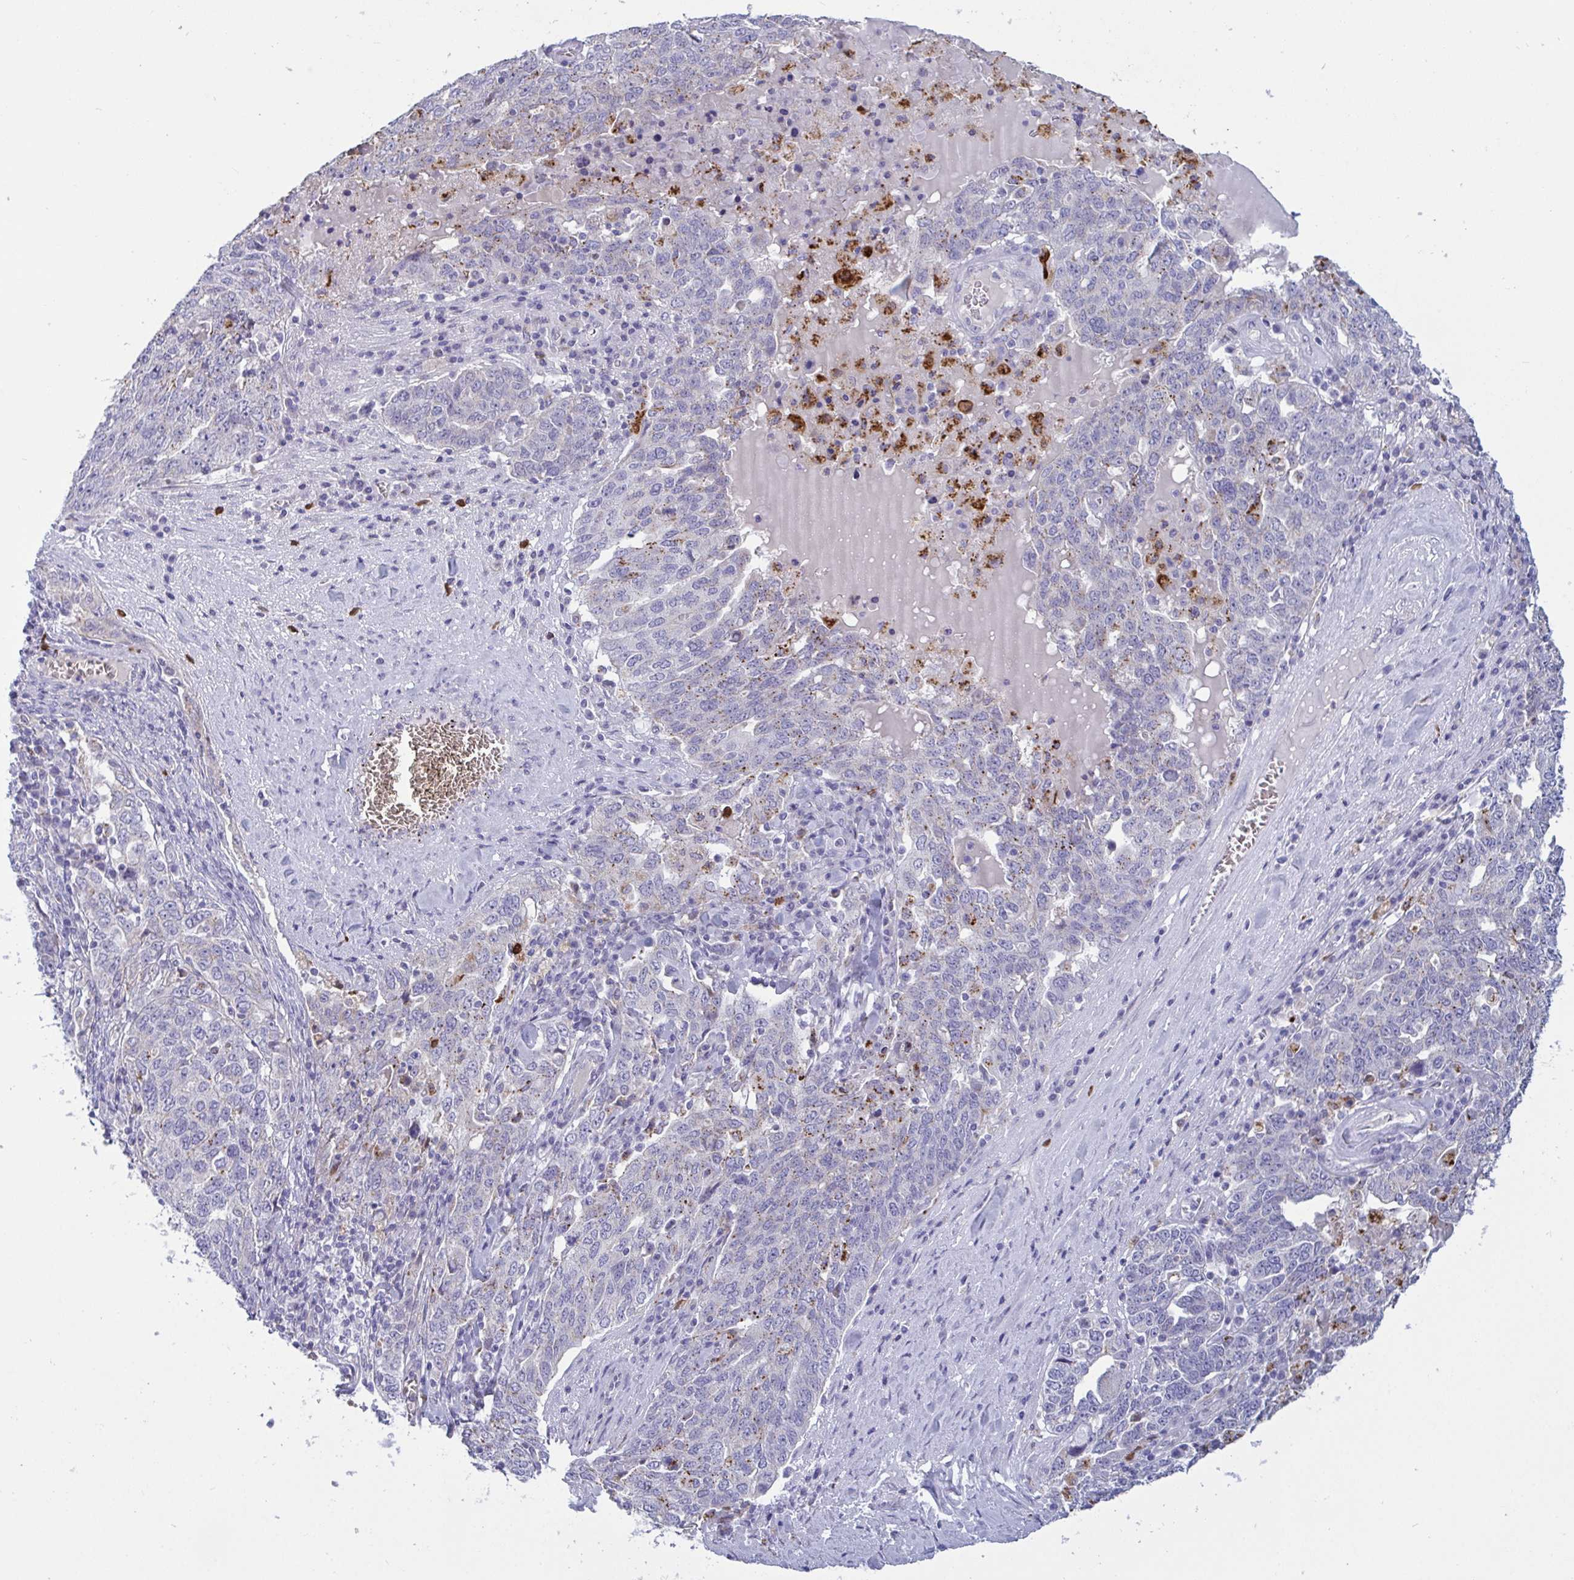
{"staining": {"intensity": "negative", "quantity": "none", "location": "none"}, "tissue": "ovarian cancer", "cell_type": "Tumor cells", "image_type": "cancer", "snomed": [{"axis": "morphology", "description": "Carcinoma, endometroid"}, {"axis": "topography", "description": "Ovary"}], "caption": "Ovarian cancer was stained to show a protein in brown. There is no significant expression in tumor cells.", "gene": "TAS2R38", "patient": {"sex": "female", "age": 62}}